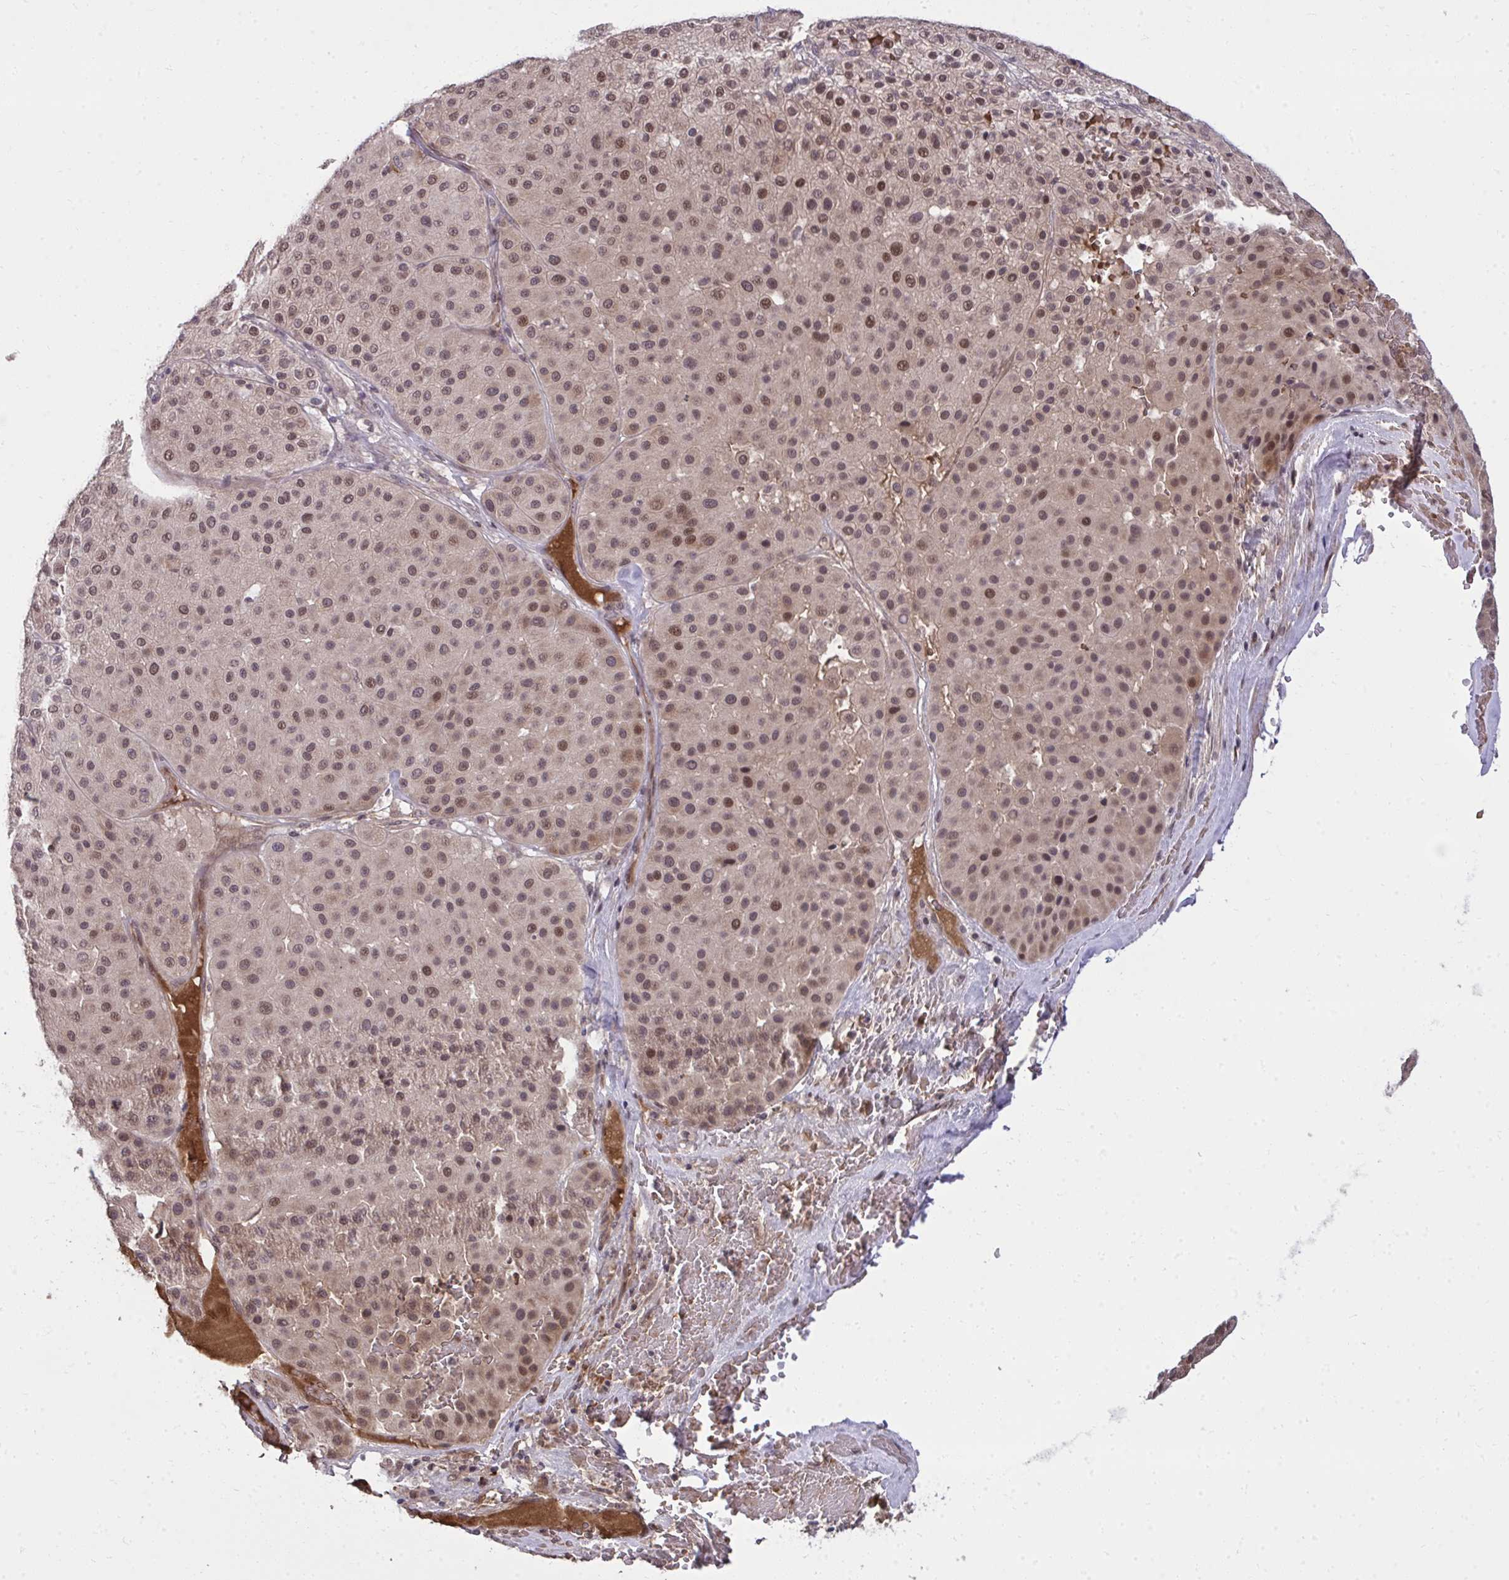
{"staining": {"intensity": "moderate", "quantity": ">75%", "location": "cytoplasmic/membranous,nuclear"}, "tissue": "melanoma", "cell_type": "Tumor cells", "image_type": "cancer", "snomed": [{"axis": "morphology", "description": "Malignant melanoma, Metastatic site"}, {"axis": "topography", "description": "Smooth muscle"}], "caption": "High-power microscopy captured an immunohistochemistry photomicrograph of malignant melanoma (metastatic site), revealing moderate cytoplasmic/membranous and nuclear staining in approximately >75% of tumor cells. (brown staining indicates protein expression, while blue staining denotes nuclei).", "gene": "ZSCAN9", "patient": {"sex": "male", "age": 41}}